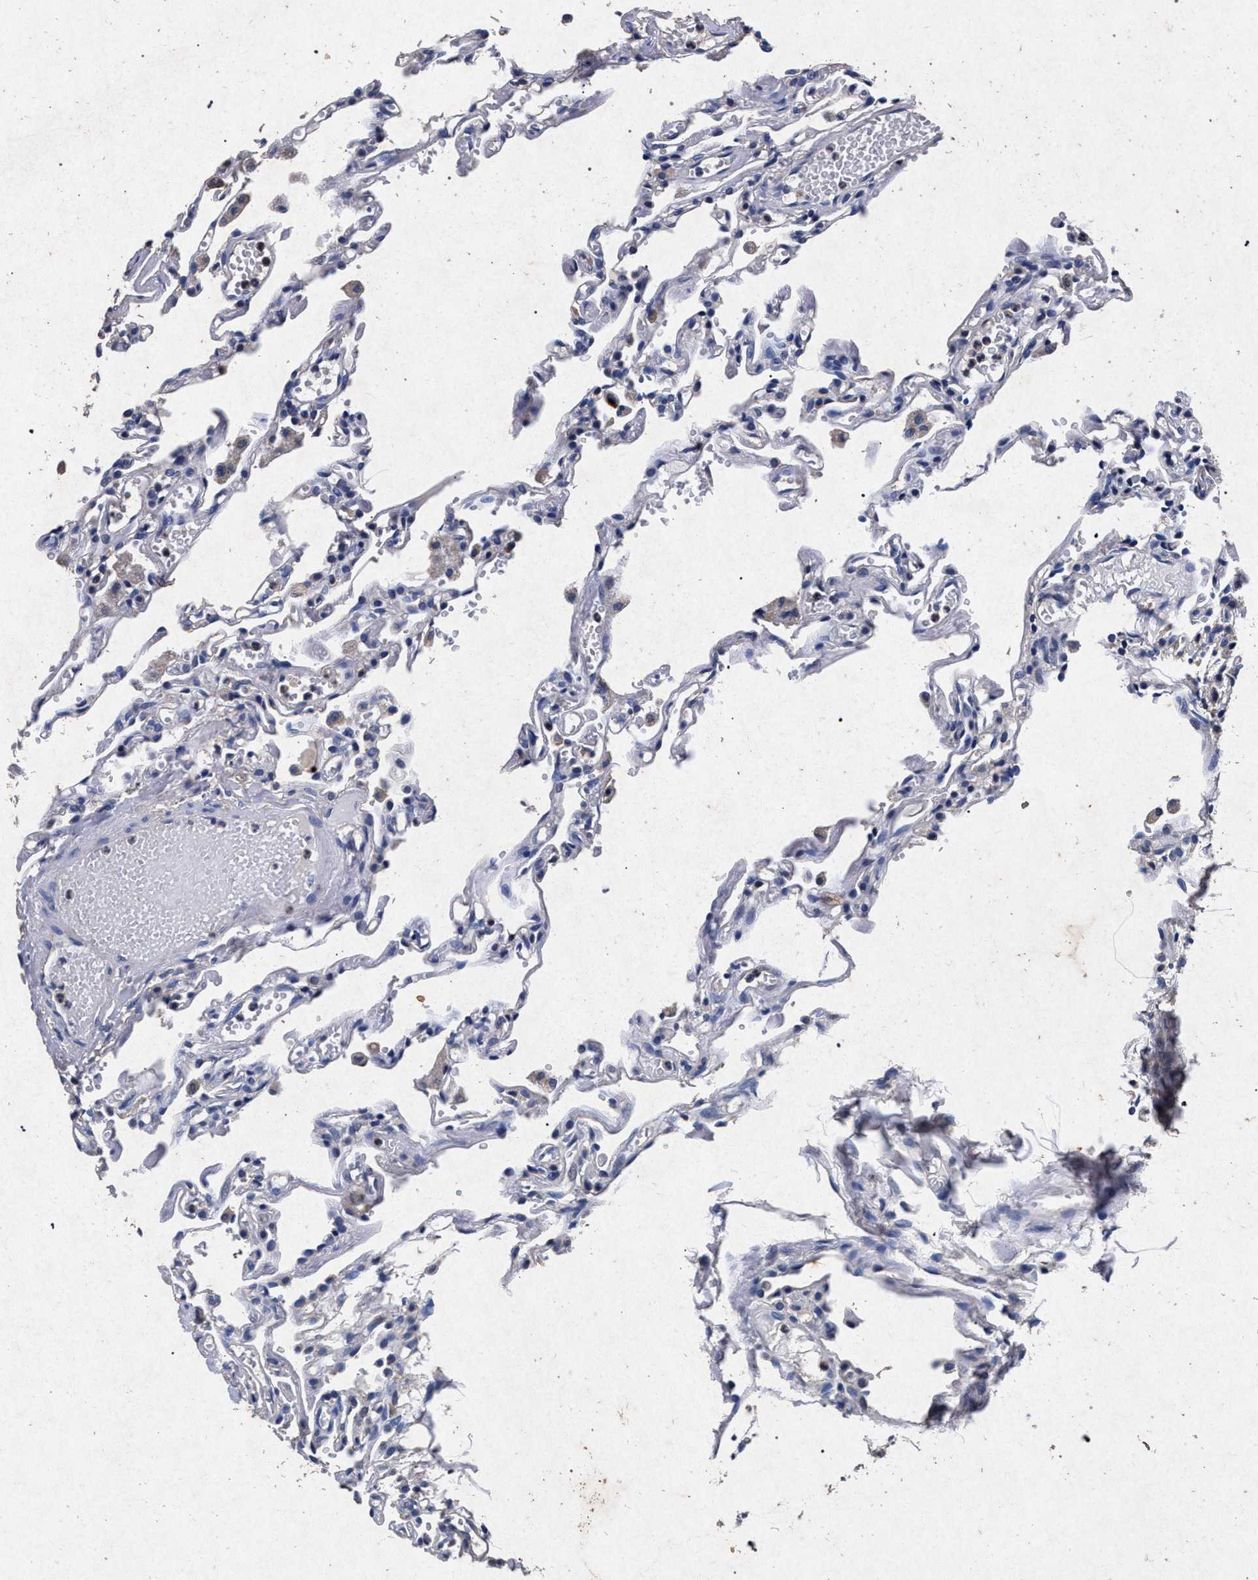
{"staining": {"intensity": "negative", "quantity": "none", "location": "none"}, "tissue": "lung", "cell_type": "Alveolar cells", "image_type": "normal", "snomed": [{"axis": "morphology", "description": "Normal tissue, NOS"}, {"axis": "topography", "description": "Lung"}], "caption": "Alveolar cells are negative for protein expression in normal human lung. (DAB immunohistochemistry (IHC) visualized using brightfield microscopy, high magnification).", "gene": "ATP1A2", "patient": {"sex": "male", "age": 21}}